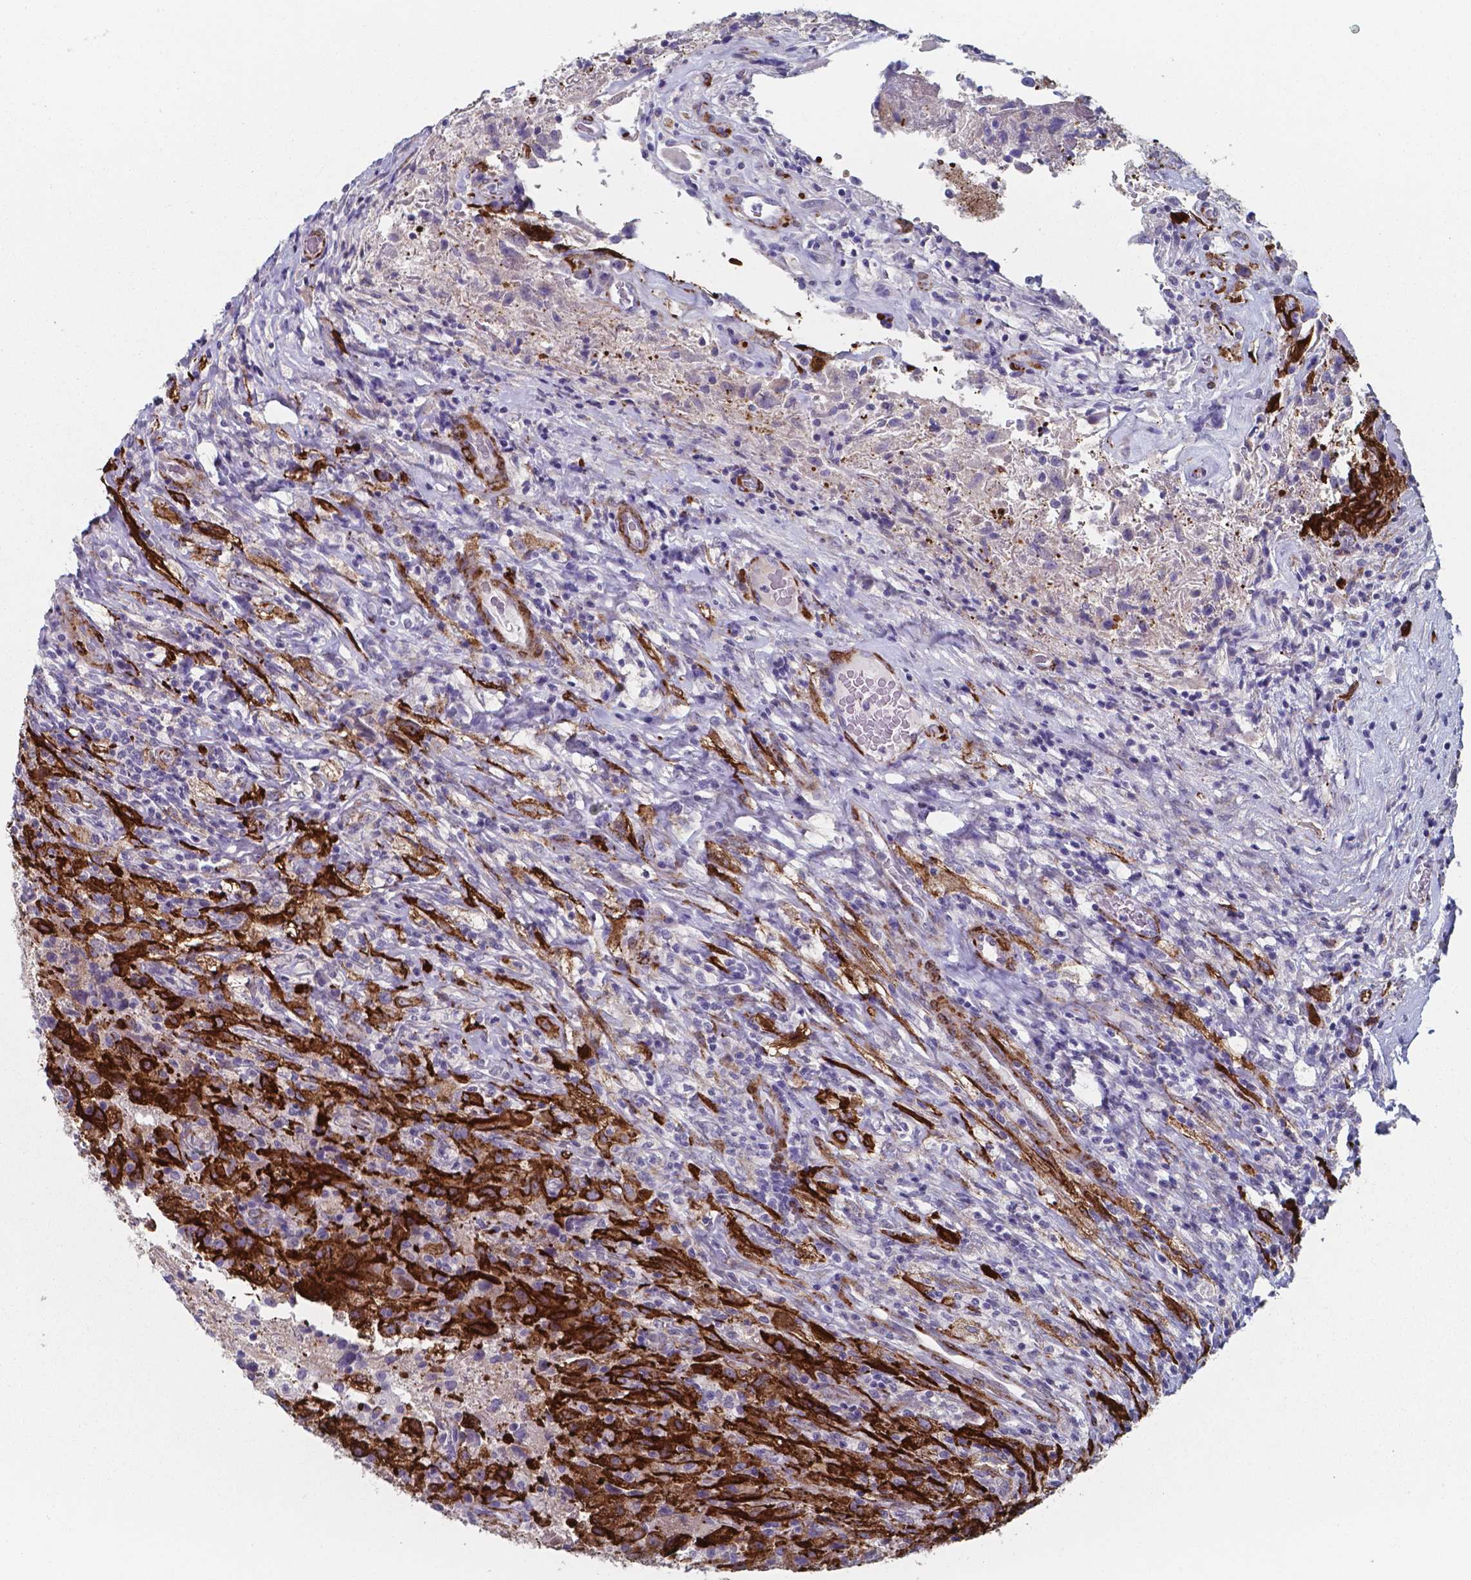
{"staining": {"intensity": "strong", "quantity": "<25%", "location": "cytoplasmic/membranous"}, "tissue": "glioma", "cell_type": "Tumor cells", "image_type": "cancer", "snomed": [{"axis": "morphology", "description": "Glioma, malignant, High grade"}, {"axis": "topography", "description": "Brain"}], "caption": "Strong cytoplasmic/membranous expression is seen in approximately <25% of tumor cells in glioma. The staining is performed using DAB brown chromogen to label protein expression. The nuclei are counter-stained blue using hematoxylin.", "gene": "PLA2R1", "patient": {"sex": "male", "age": 68}}